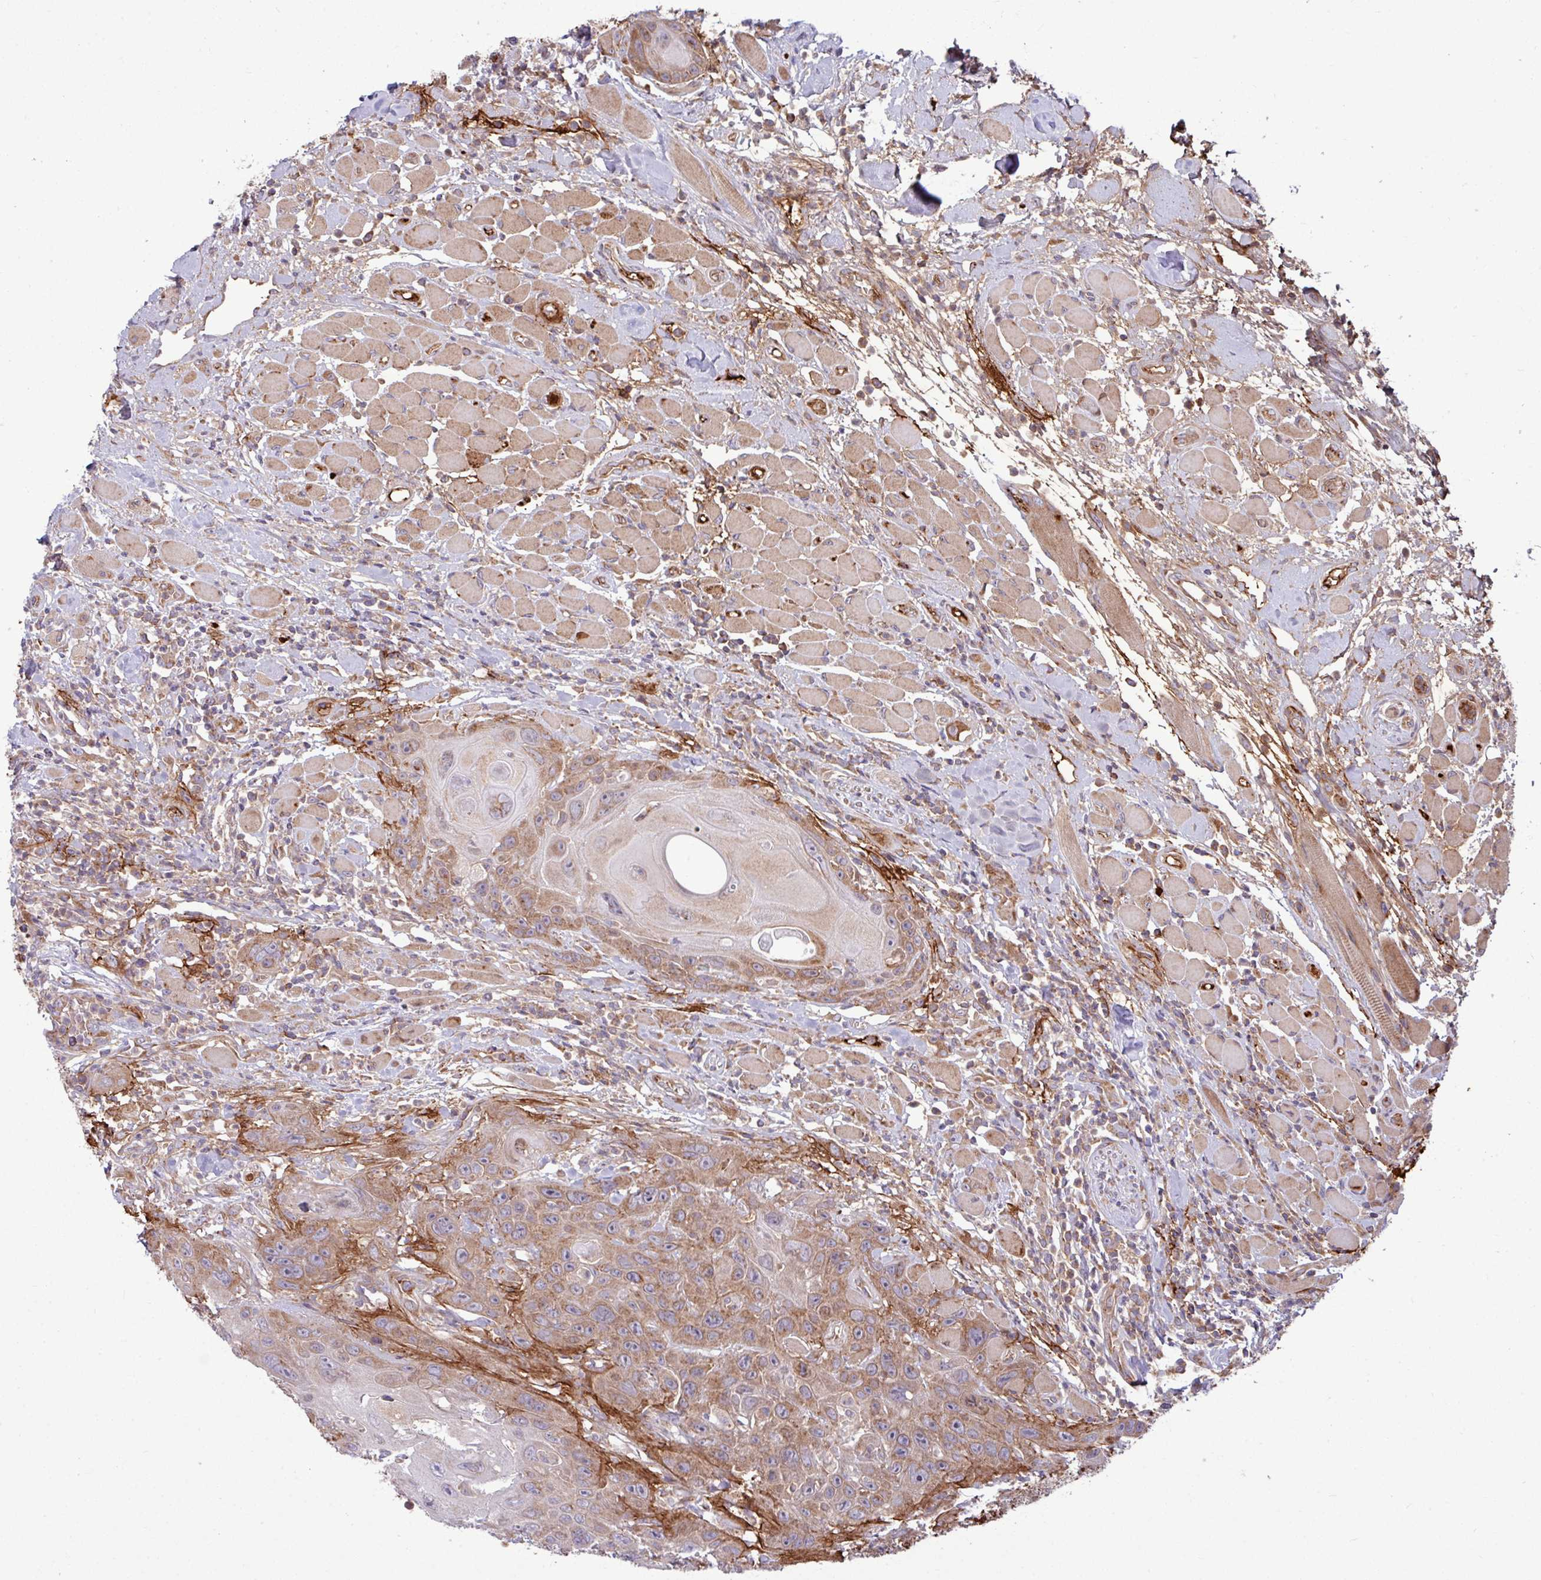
{"staining": {"intensity": "moderate", "quantity": ">75%", "location": "cytoplasmic/membranous"}, "tissue": "head and neck cancer", "cell_type": "Tumor cells", "image_type": "cancer", "snomed": [{"axis": "morphology", "description": "Squamous cell carcinoma, NOS"}, {"axis": "topography", "description": "Head-Neck"}], "caption": "Squamous cell carcinoma (head and neck) tissue reveals moderate cytoplasmic/membranous expression in approximately >75% of tumor cells", "gene": "LSM12", "patient": {"sex": "female", "age": 59}}